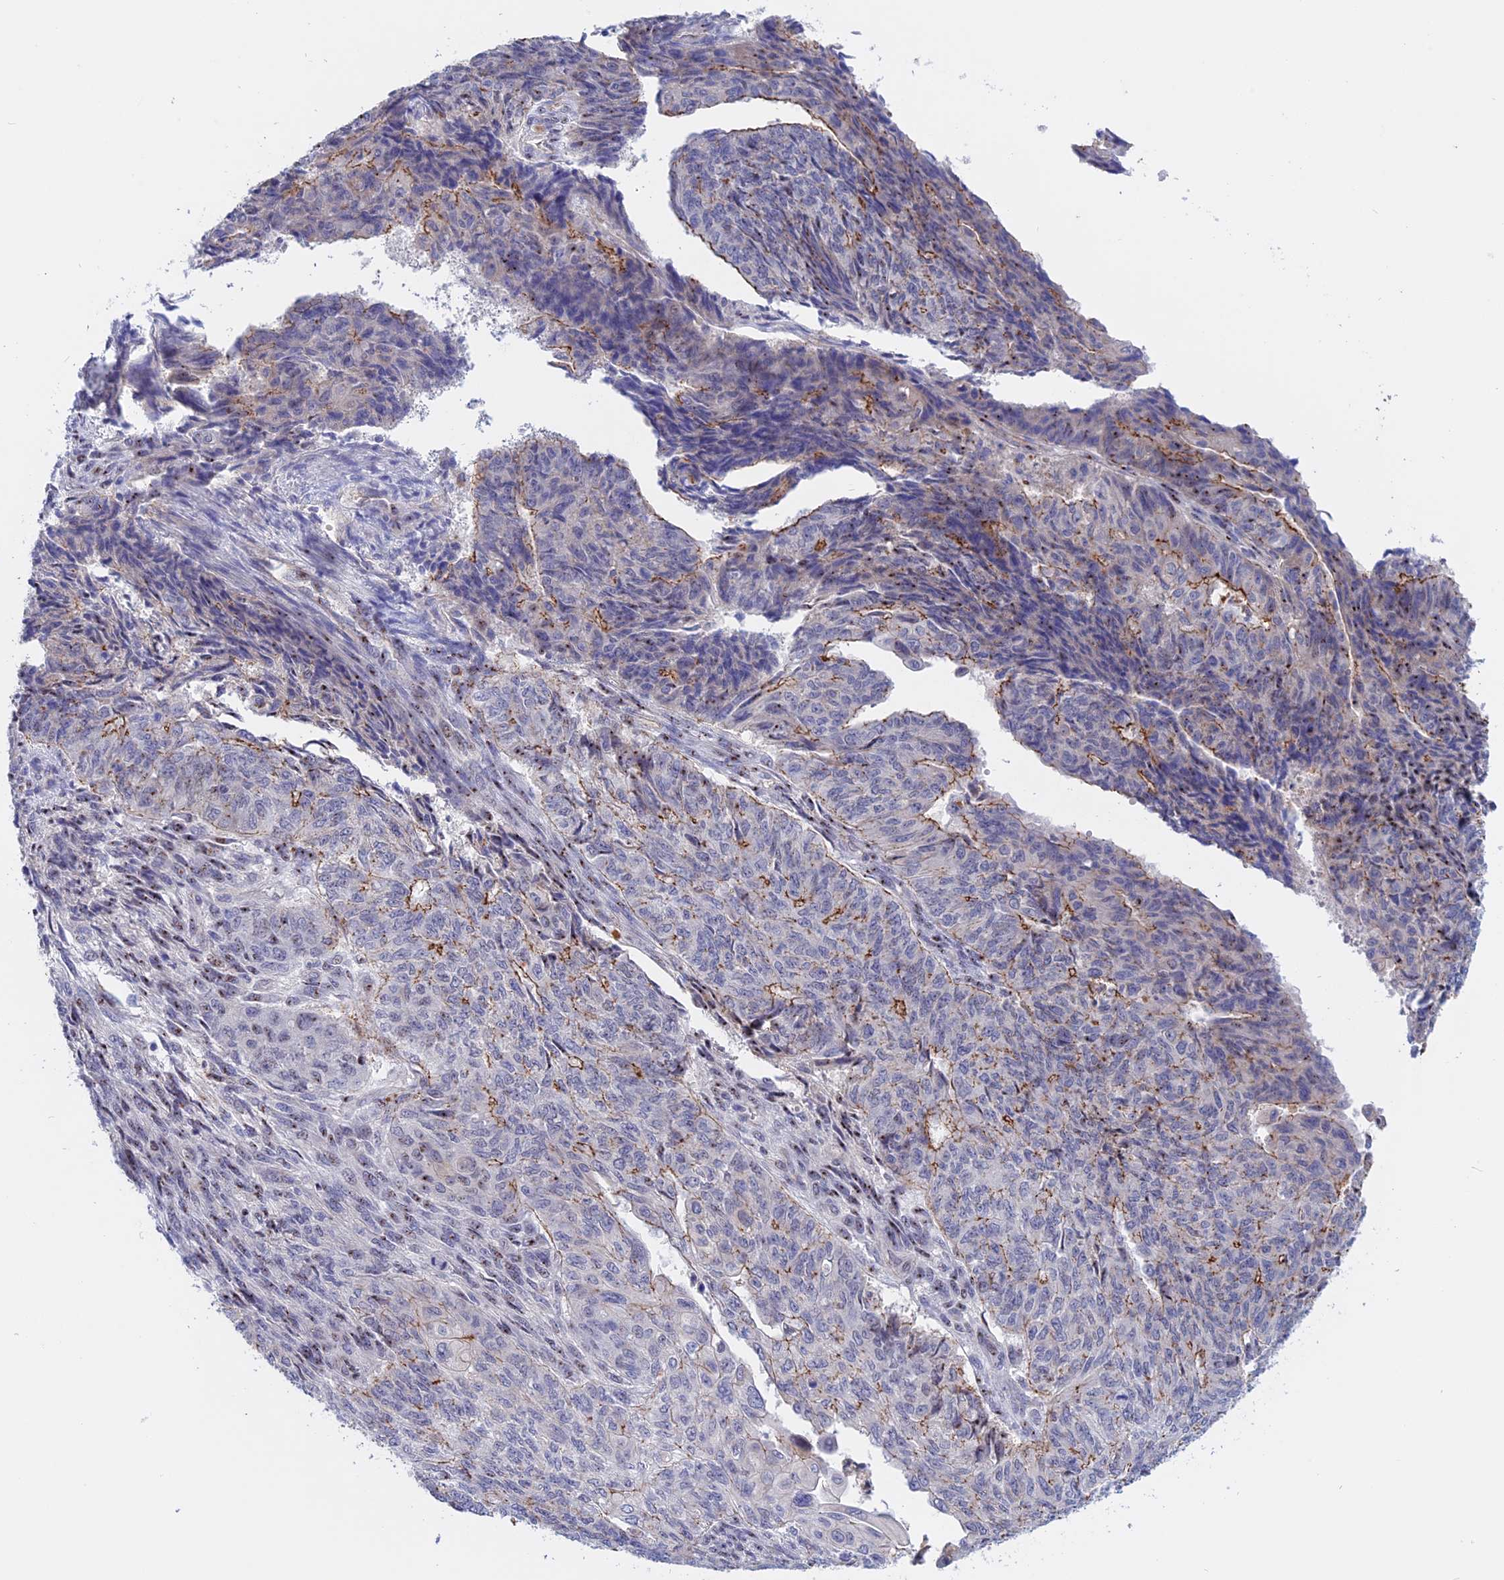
{"staining": {"intensity": "moderate", "quantity": "<25%", "location": "cytoplasmic/membranous"}, "tissue": "endometrial cancer", "cell_type": "Tumor cells", "image_type": "cancer", "snomed": [{"axis": "morphology", "description": "Adenocarcinoma, NOS"}, {"axis": "topography", "description": "Endometrium"}], "caption": "IHC (DAB (3,3'-diaminobenzidine)) staining of adenocarcinoma (endometrial) displays moderate cytoplasmic/membranous protein expression in about <25% of tumor cells.", "gene": "GK5", "patient": {"sex": "female", "age": 32}}